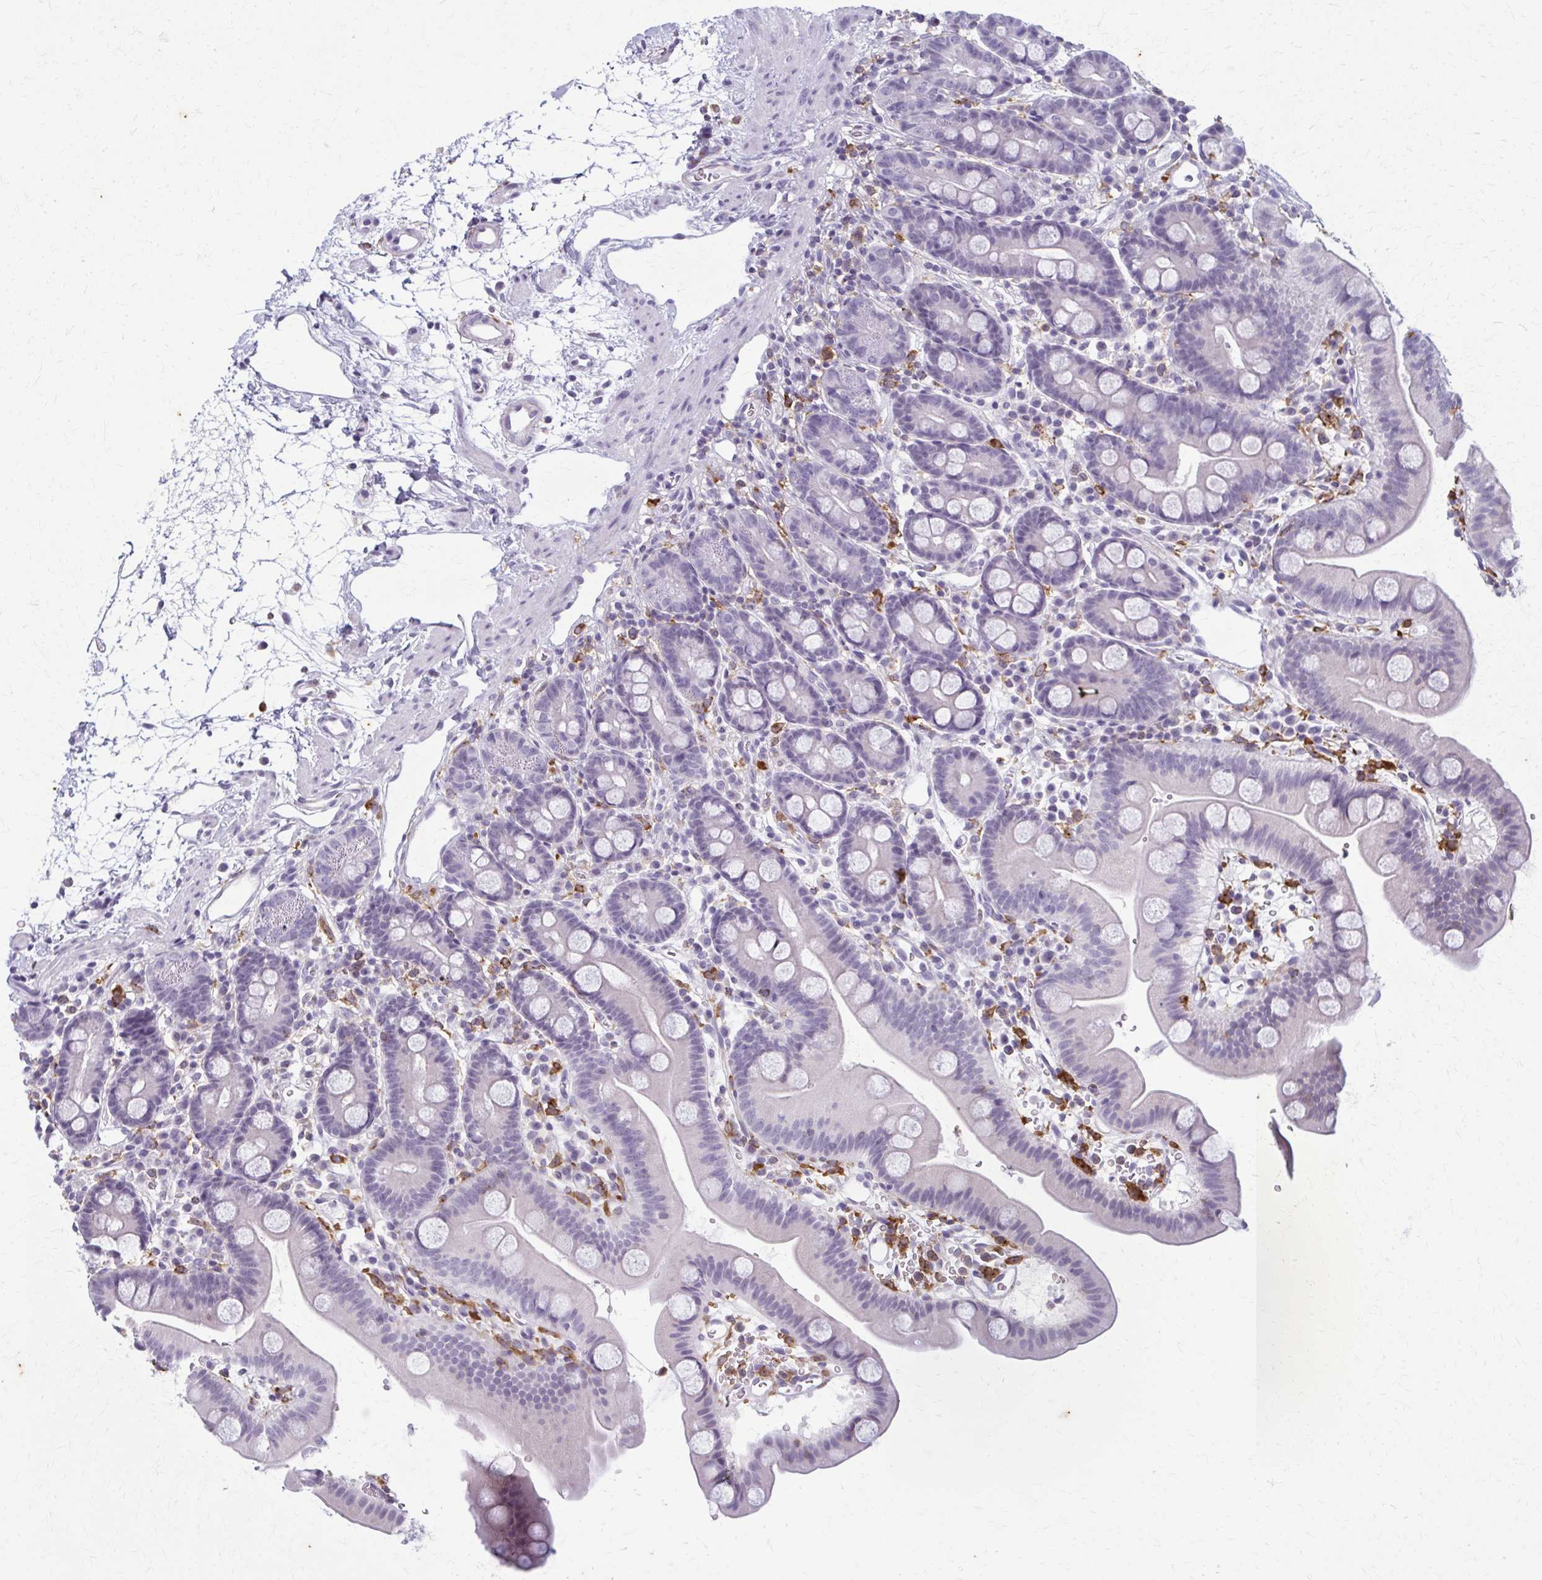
{"staining": {"intensity": "negative", "quantity": "none", "location": "none"}, "tissue": "duodenum", "cell_type": "Glandular cells", "image_type": "normal", "snomed": [{"axis": "morphology", "description": "Normal tissue, NOS"}, {"axis": "topography", "description": "Duodenum"}], "caption": "Immunohistochemical staining of normal human duodenum displays no significant positivity in glandular cells. (Brightfield microscopy of DAB (3,3'-diaminobenzidine) IHC at high magnification).", "gene": "CARD9", "patient": {"sex": "male", "age": 59}}